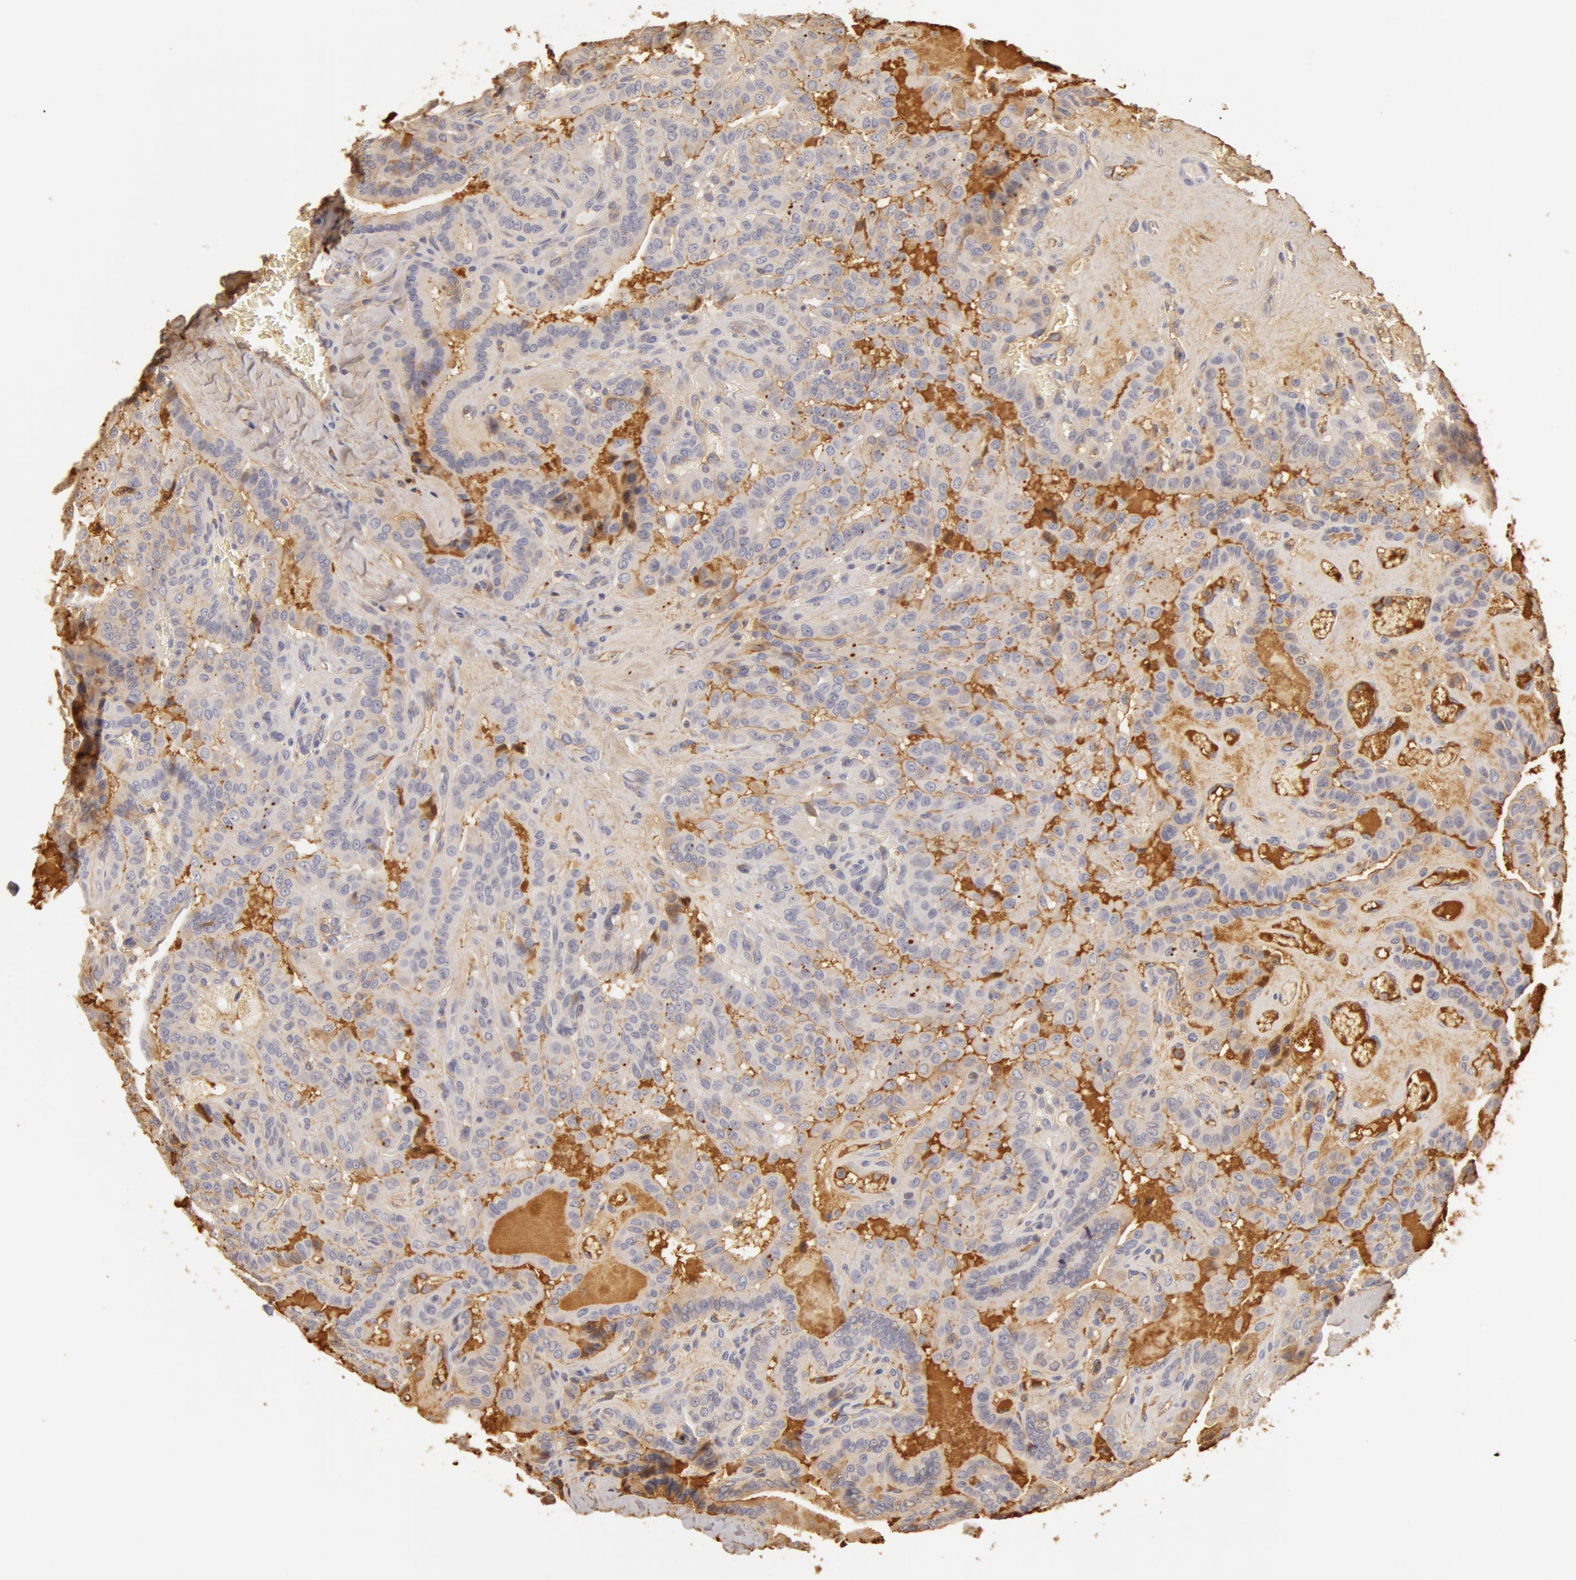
{"staining": {"intensity": "weak", "quantity": ">75%", "location": "cytoplasmic/membranous"}, "tissue": "thyroid cancer", "cell_type": "Tumor cells", "image_type": "cancer", "snomed": [{"axis": "morphology", "description": "Papillary adenocarcinoma, NOS"}, {"axis": "topography", "description": "Thyroid gland"}], "caption": "DAB (3,3'-diaminobenzidine) immunohistochemical staining of human thyroid cancer (papillary adenocarcinoma) exhibits weak cytoplasmic/membranous protein staining in about >75% of tumor cells.", "gene": "TF", "patient": {"sex": "male", "age": 87}}